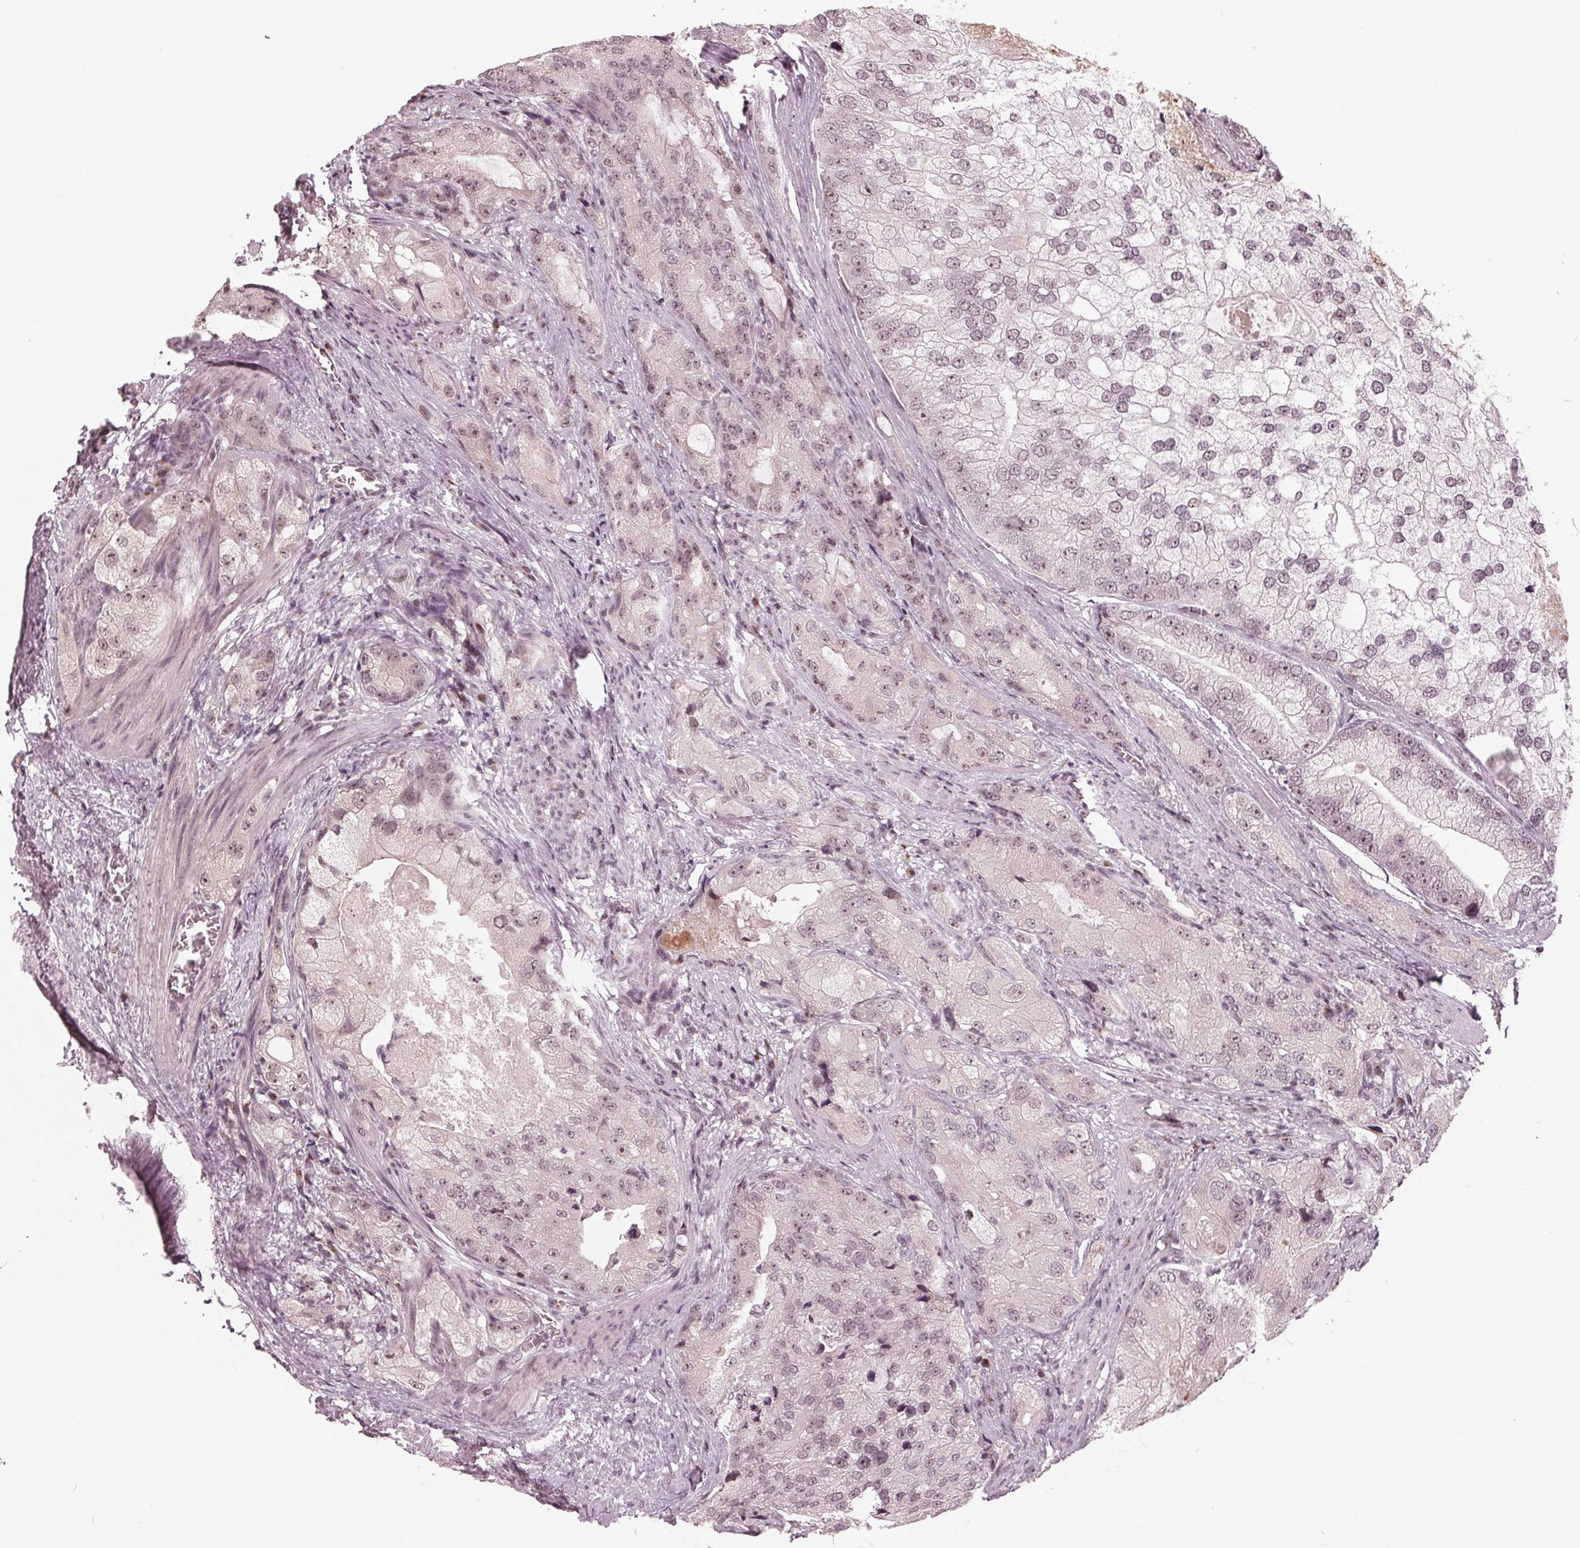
{"staining": {"intensity": "weak", "quantity": ">75%", "location": "nuclear"}, "tissue": "prostate cancer", "cell_type": "Tumor cells", "image_type": "cancer", "snomed": [{"axis": "morphology", "description": "Adenocarcinoma, High grade"}, {"axis": "topography", "description": "Prostate"}], "caption": "High-grade adenocarcinoma (prostate) was stained to show a protein in brown. There is low levels of weak nuclear expression in approximately >75% of tumor cells. Nuclei are stained in blue.", "gene": "SLX4", "patient": {"sex": "male", "age": 70}}